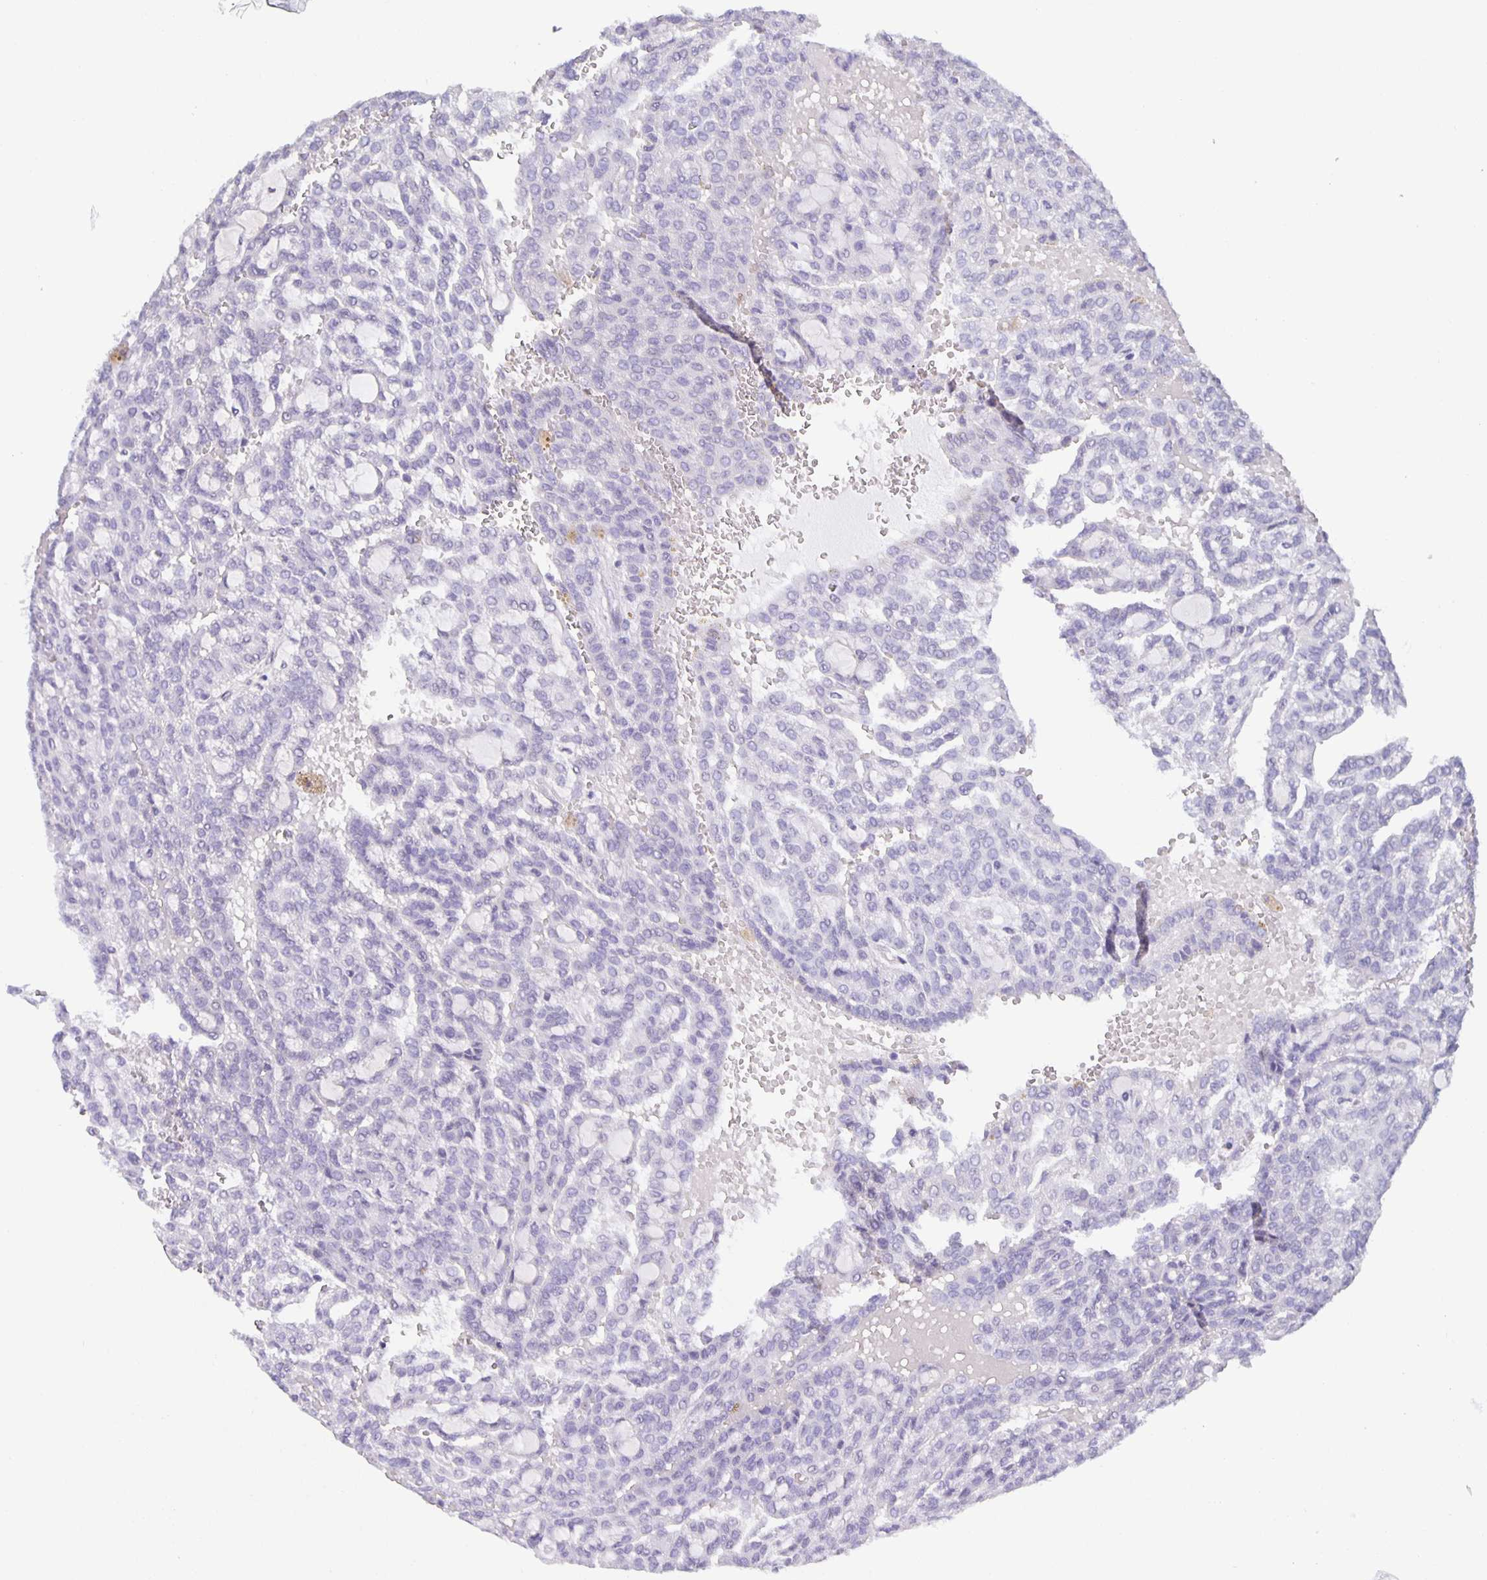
{"staining": {"intensity": "negative", "quantity": "none", "location": "none"}, "tissue": "renal cancer", "cell_type": "Tumor cells", "image_type": "cancer", "snomed": [{"axis": "morphology", "description": "Adenocarcinoma, NOS"}, {"axis": "topography", "description": "Kidney"}], "caption": "This is a photomicrograph of immunohistochemistry staining of renal cancer (adenocarcinoma), which shows no expression in tumor cells.", "gene": "PTPN3", "patient": {"sex": "male", "age": 63}}